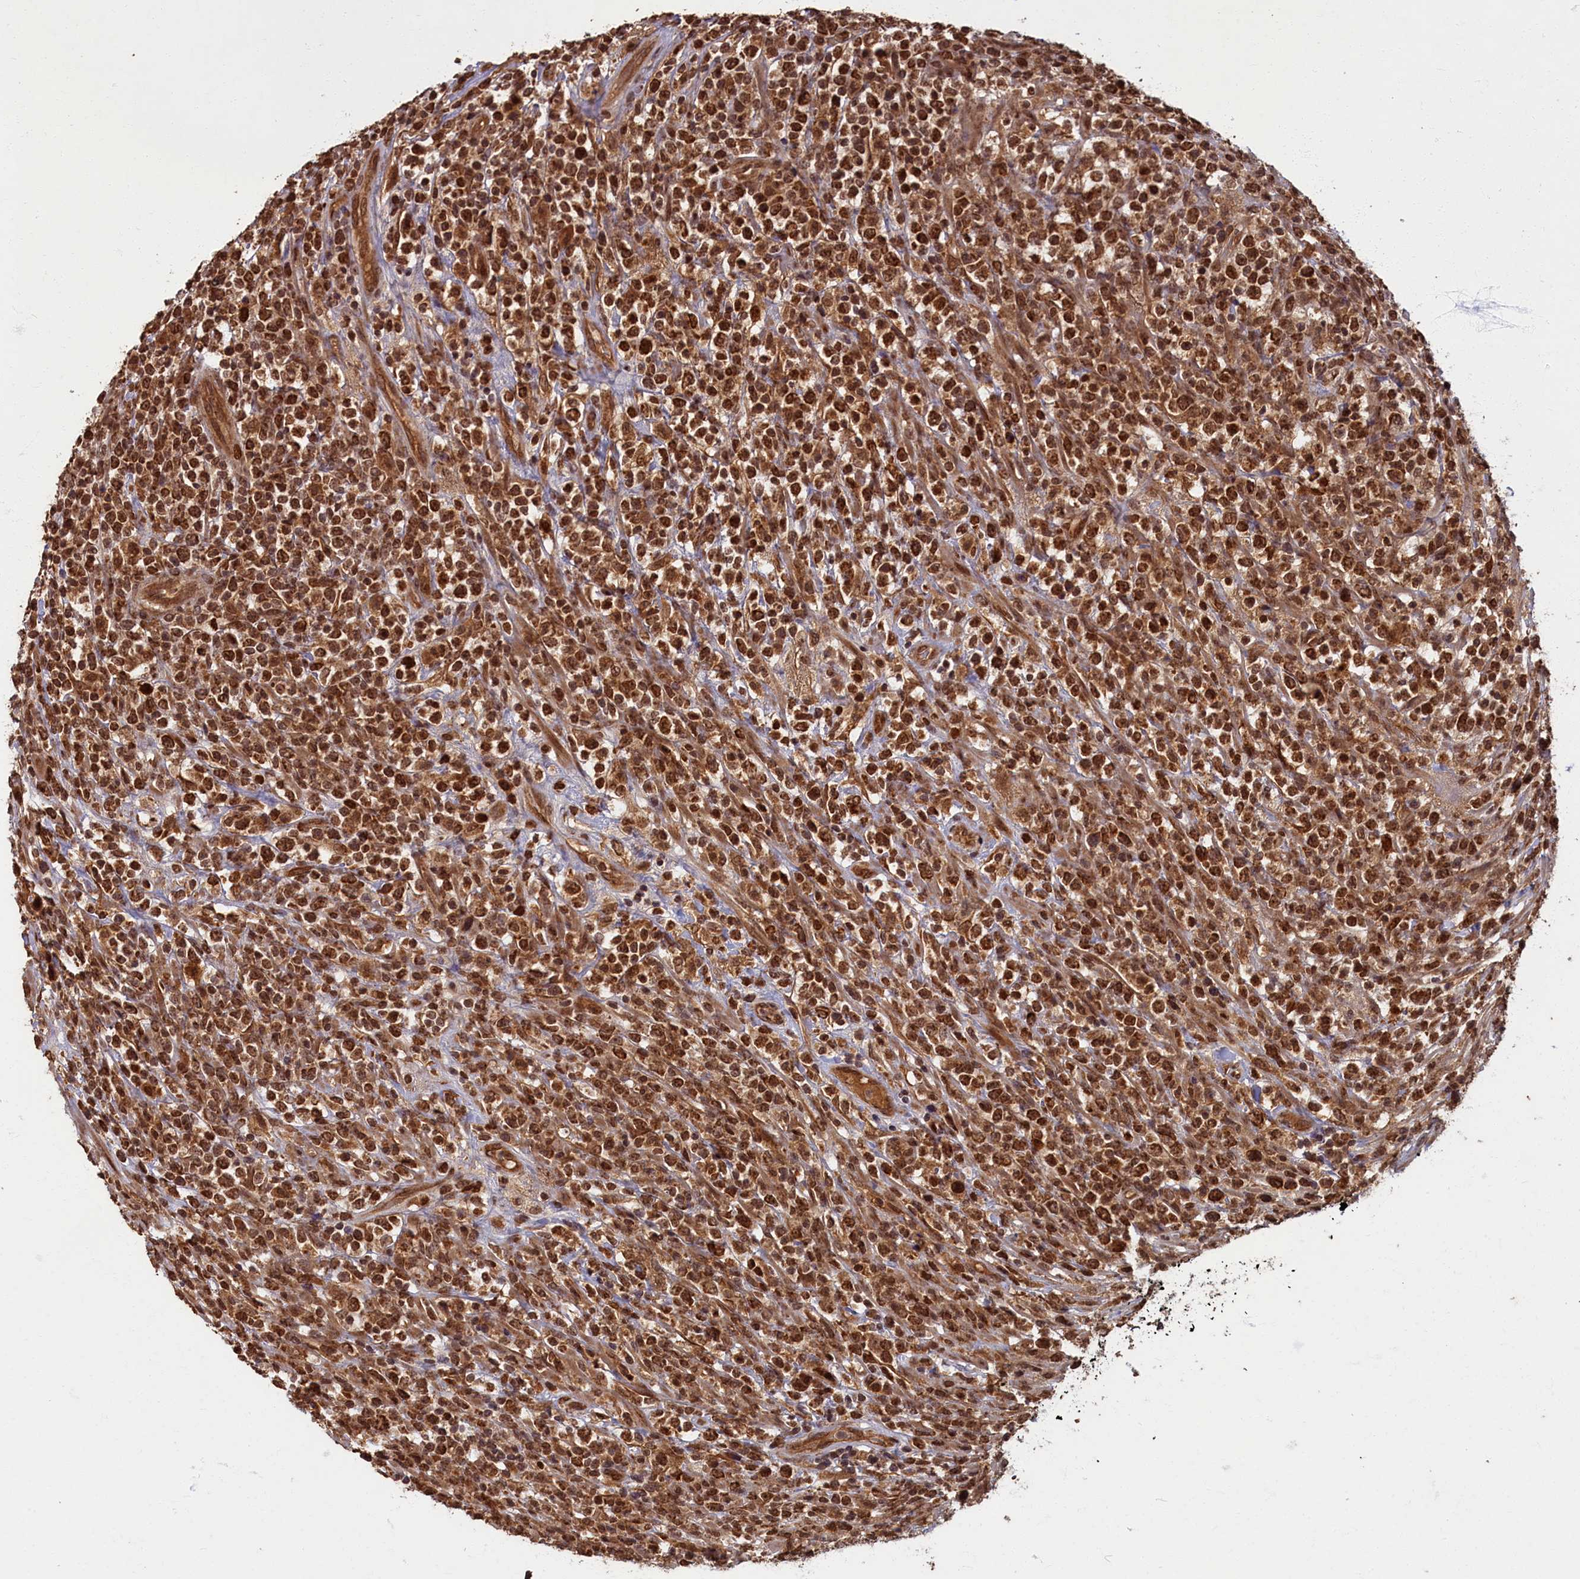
{"staining": {"intensity": "strong", "quantity": ">75%", "location": "cytoplasmic/membranous,nuclear"}, "tissue": "lymphoma", "cell_type": "Tumor cells", "image_type": "cancer", "snomed": [{"axis": "morphology", "description": "Malignant lymphoma, non-Hodgkin's type, High grade"}, {"axis": "topography", "description": "Colon"}], "caption": "Immunohistochemical staining of lymphoma displays strong cytoplasmic/membranous and nuclear protein expression in approximately >75% of tumor cells.", "gene": "BRCA1", "patient": {"sex": "female", "age": 53}}